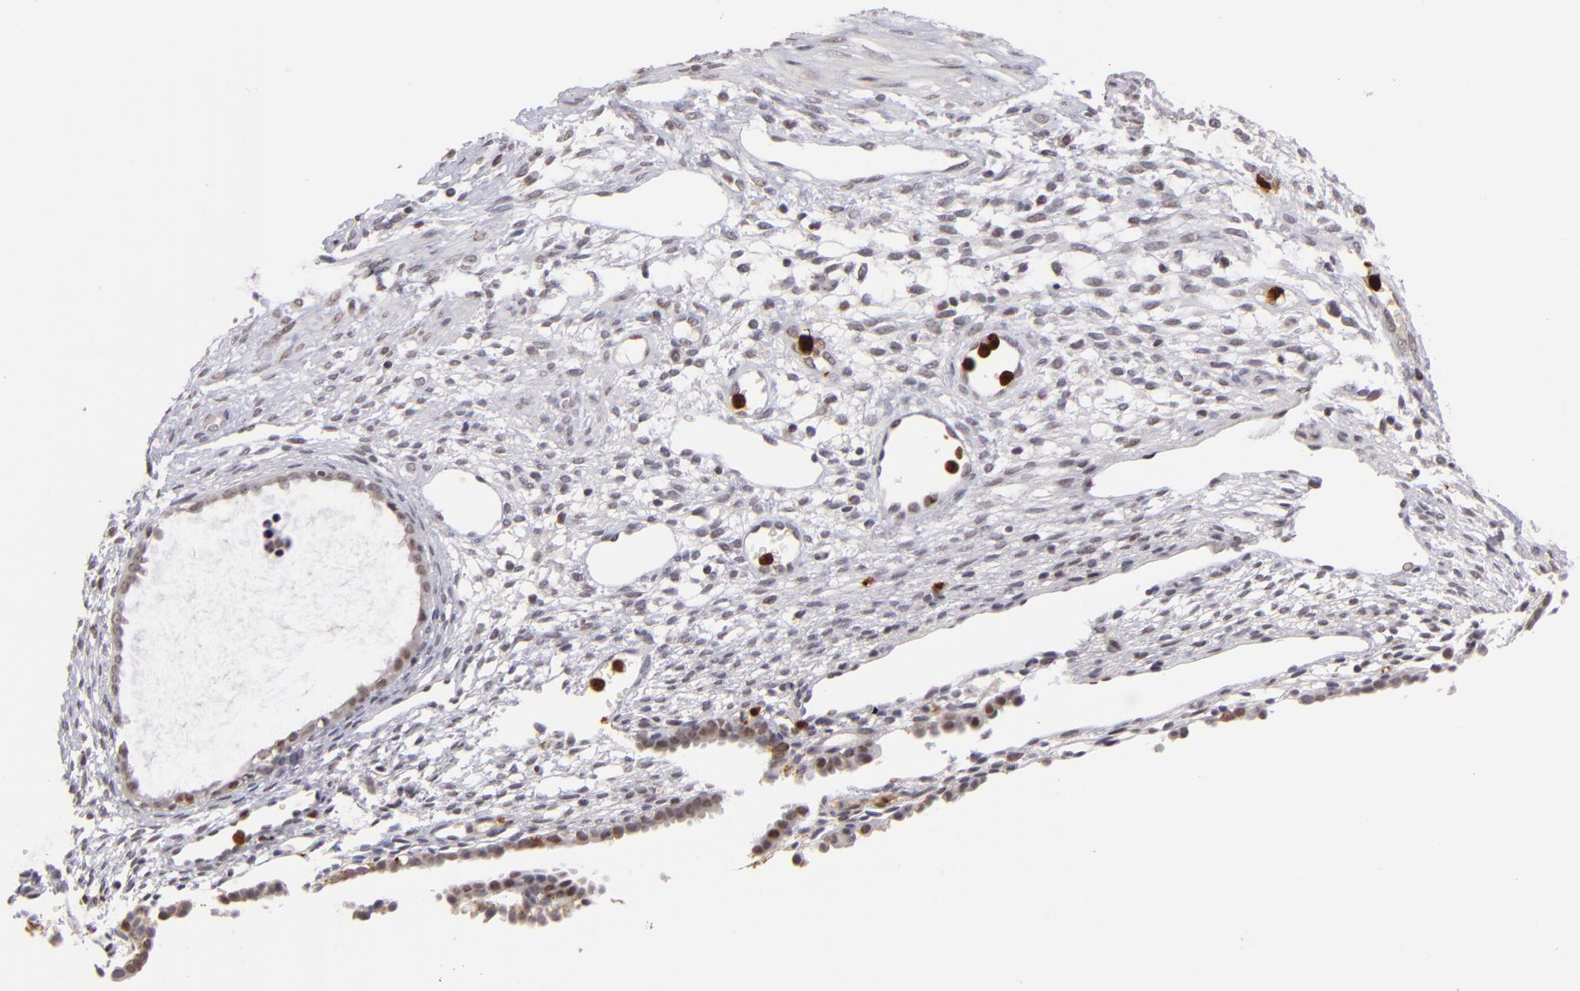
{"staining": {"intensity": "negative", "quantity": "none", "location": "none"}, "tissue": "endometrium", "cell_type": "Cells in endometrial stroma", "image_type": "normal", "snomed": [{"axis": "morphology", "description": "Normal tissue, NOS"}, {"axis": "topography", "description": "Endometrium"}], "caption": "This is a image of immunohistochemistry staining of unremarkable endometrium, which shows no expression in cells in endometrial stroma.", "gene": "RXRG", "patient": {"sex": "female", "age": 72}}